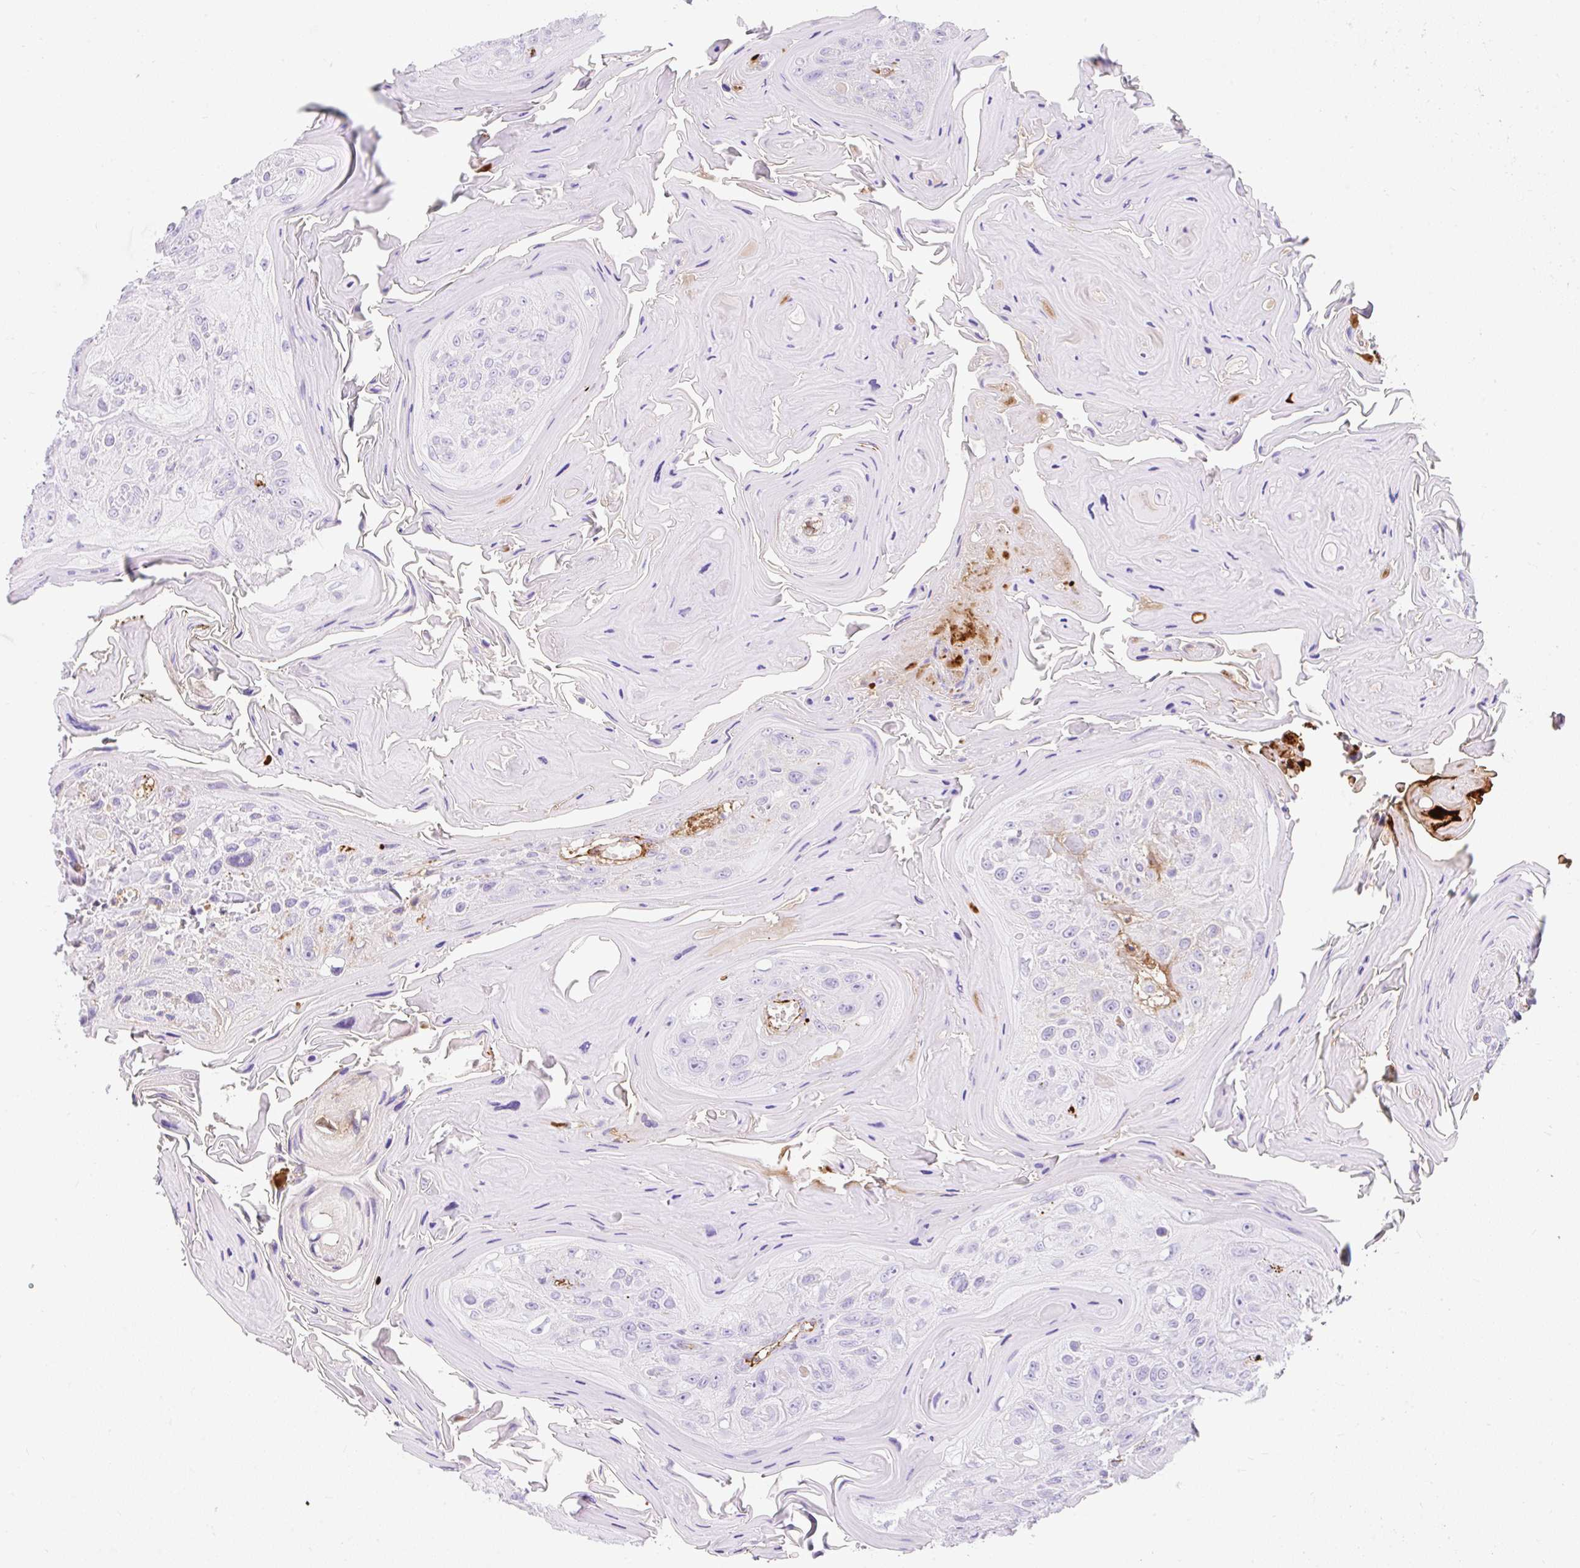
{"staining": {"intensity": "moderate", "quantity": "<25%", "location": "cytoplasmic/membranous"}, "tissue": "head and neck cancer", "cell_type": "Tumor cells", "image_type": "cancer", "snomed": [{"axis": "morphology", "description": "Squamous cell carcinoma, NOS"}, {"axis": "topography", "description": "Head-Neck"}], "caption": "Head and neck cancer stained for a protein (brown) exhibits moderate cytoplasmic/membranous positive expression in approximately <25% of tumor cells.", "gene": "APOC4-APOC2", "patient": {"sex": "female", "age": 59}}